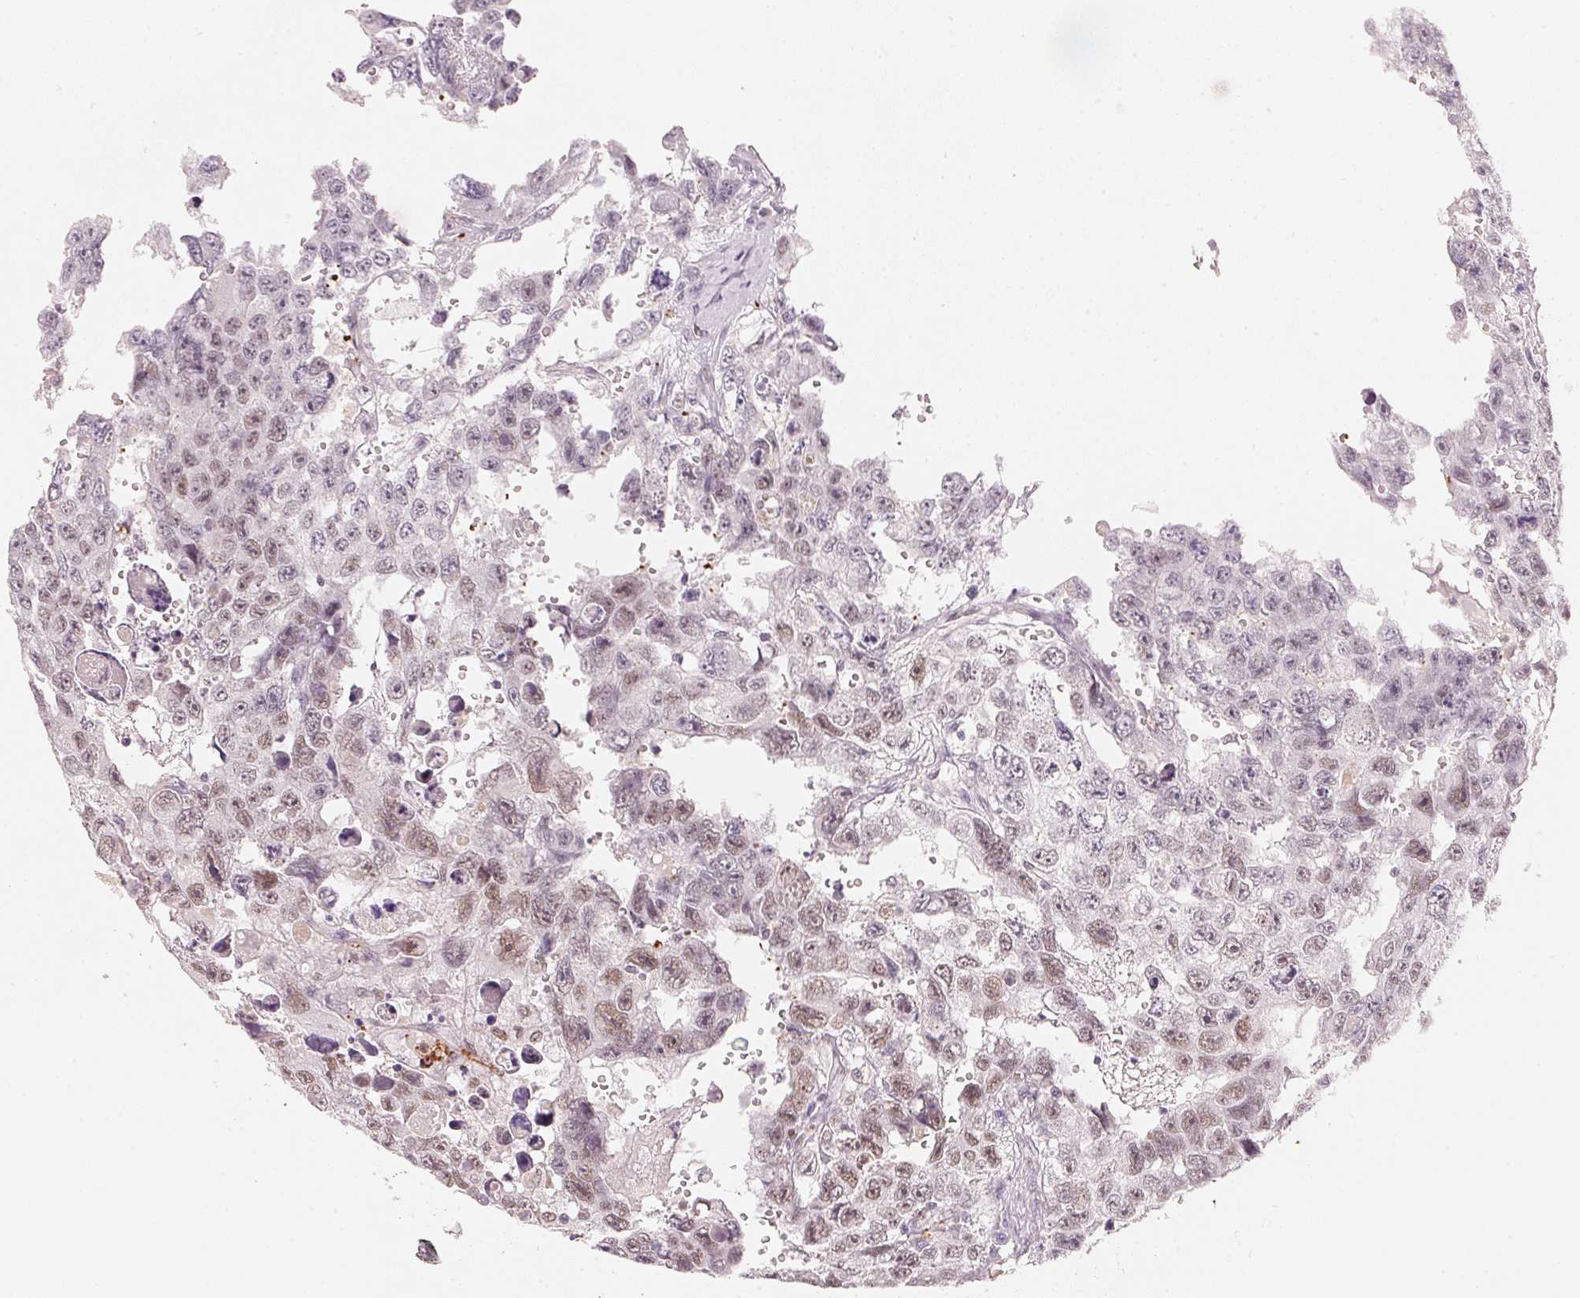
{"staining": {"intensity": "weak", "quantity": "<25%", "location": "nuclear"}, "tissue": "testis cancer", "cell_type": "Tumor cells", "image_type": "cancer", "snomed": [{"axis": "morphology", "description": "Seminoma, NOS"}, {"axis": "topography", "description": "Testis"}], "caption": "High power microscopy image of an immunohistochemistry micrograph of seminoma (testis), revealing no significant positivity in tumor cells.", "gene": "ARHGAP22", "patient": {"sex": "male", "age": 26}}